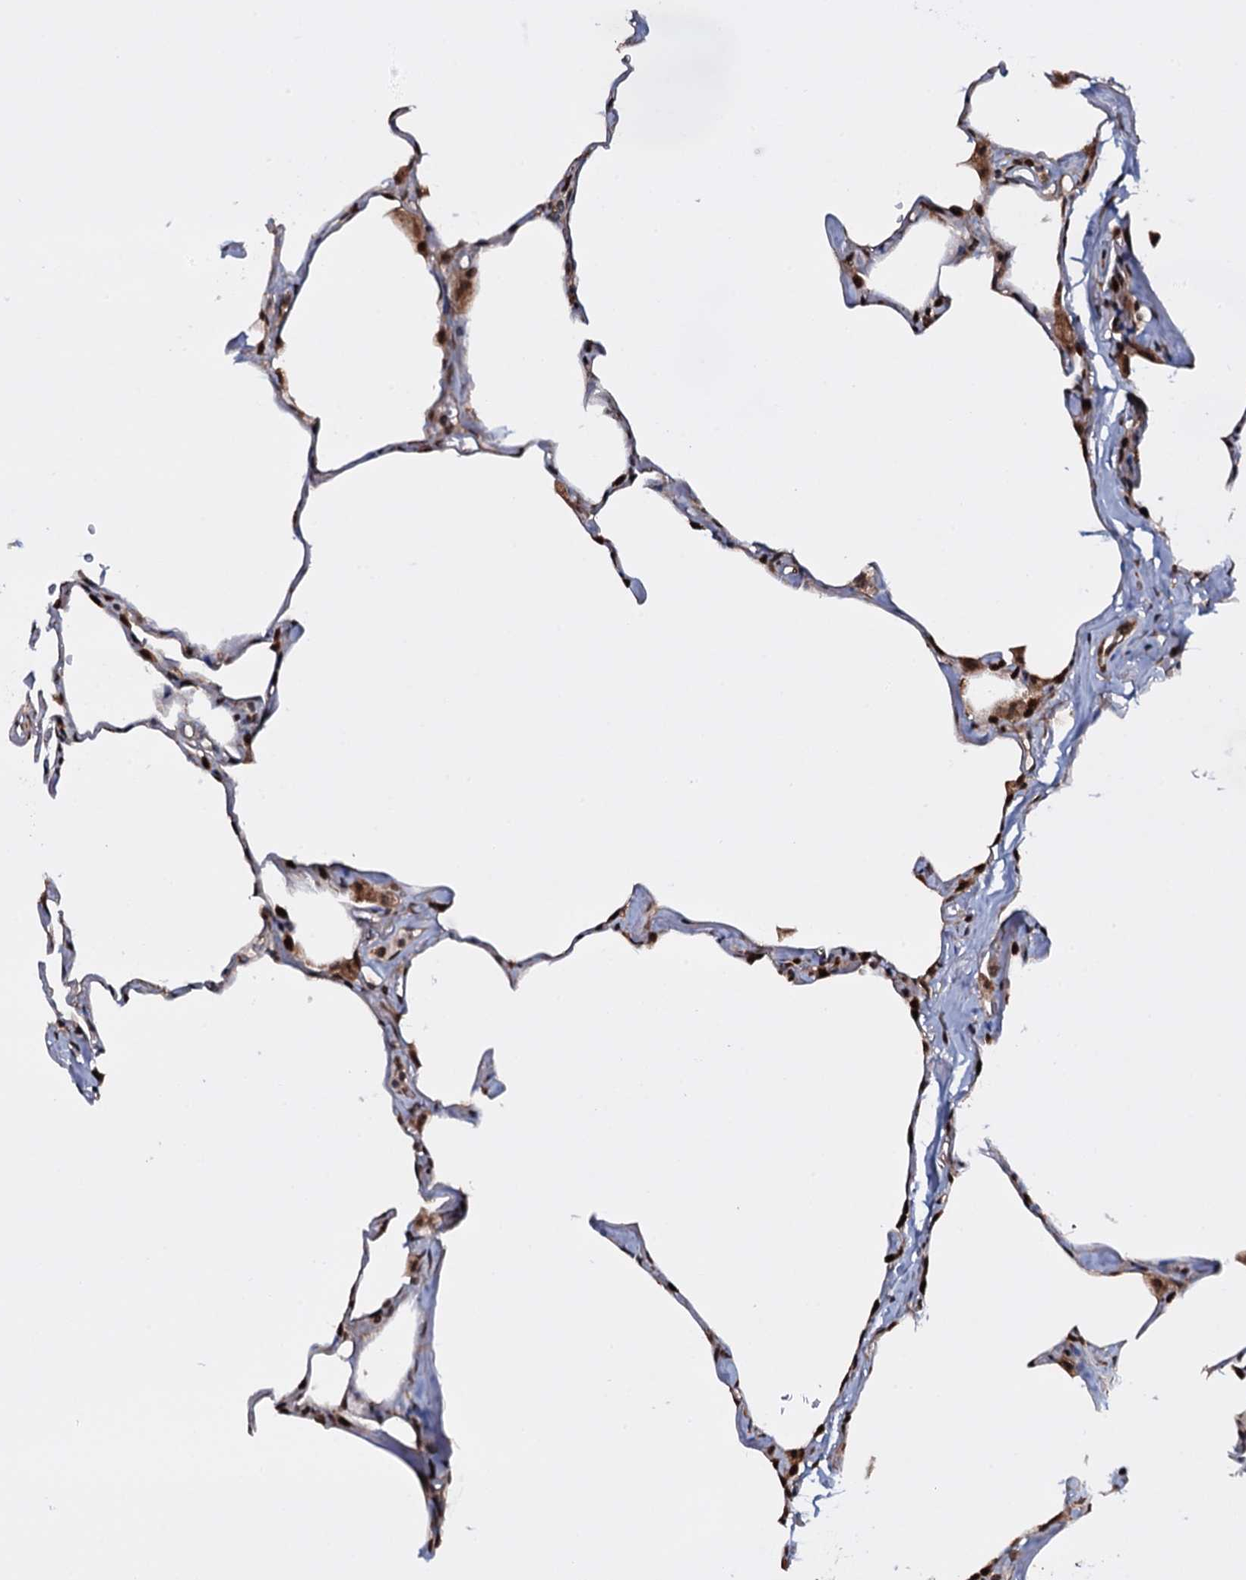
{"staining": {"intensity": "moderate", "quantity": "<25%", "location": "cytoplasmic/membranous"}, "tissue": "lung", "cell_type": "Alveolar cells", "image_type": "normal", "snomed": [{"axis": "morphology", "description": "Normal tissue, NOS"}, {"axis": "topography", "description": "Lung"}], "caption": "Protein analysis of benign lung exhibits moderate cytoplasmic/membranous expression in about <25% of alveolar cells. Nuclei are stained in blue.", "gene": "HDDC3", "patient": {"sex": "male", "age": 65}}